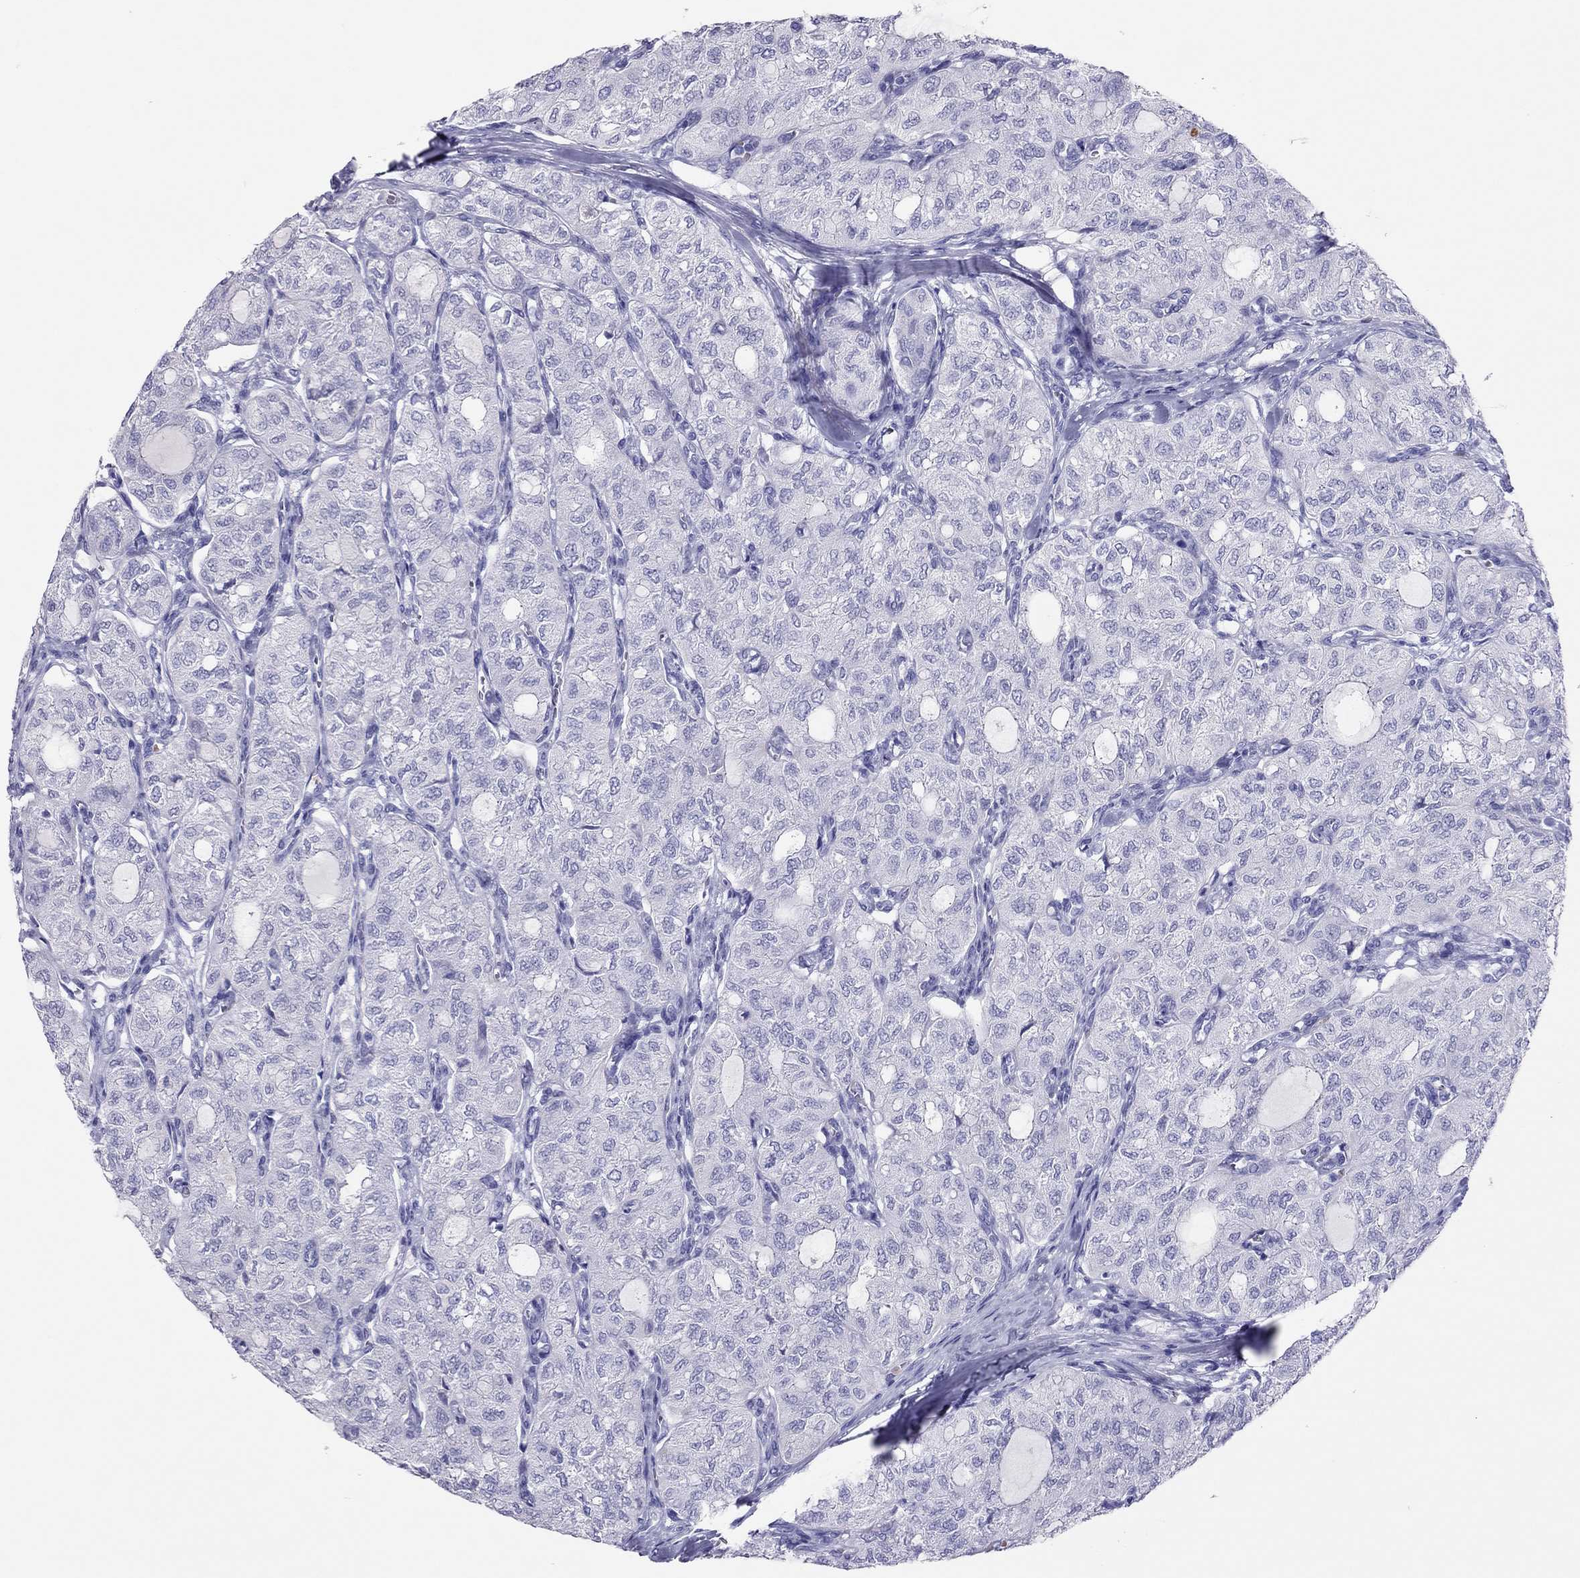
{"staining": {"intensity": "negative", "quantity": "none", "location": "none"}, "tissue": "thyroid cancer", "cell_type": "Tumor cells", "image_type": "cancer", "snomed": [{"axis": "morphology", "description": "Follicular adenoma carcinoma, NOS"}, {"axis": "topography", "description": "Thyroid gland"}], "caption": "This photomicrograph is of thyroid cancer stained with immunohistochemistry to label a protein in brown with the nuclei are counter-stained blue. There is no positivity in tumor cells.", "gene": "TSHB", "patient": {"sex": "male", "age": 75}}